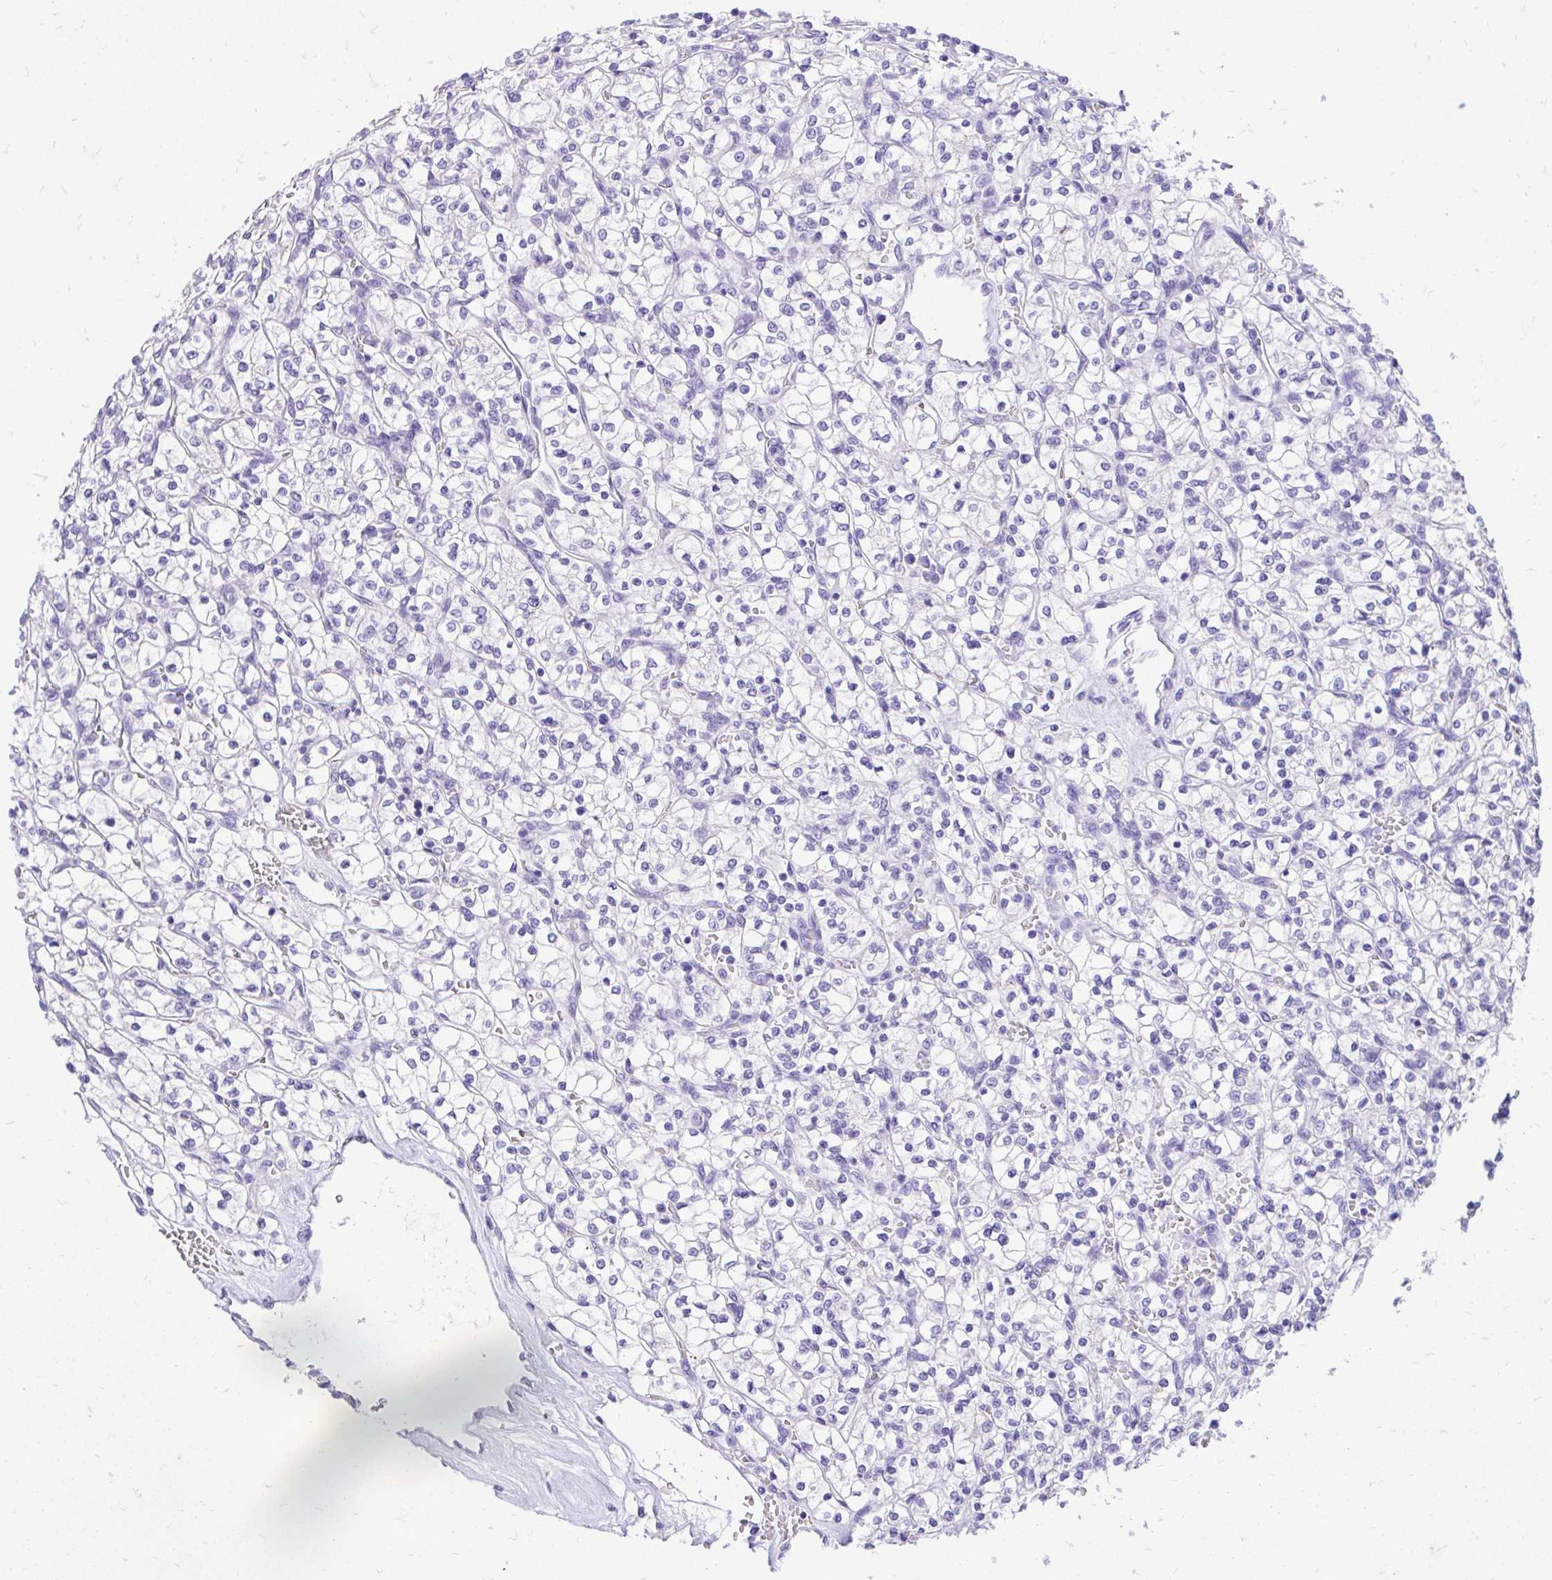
{"staining": {"intensity": "negative", "quantity": "none", "location": "none"}, "tissue": "renal cancer", "cell_type": "Tumor cells", "image_type": "cancer", "snomed": [{"axis": "morphology", "description": "Adenocarcinoma, NOS"}, {"axis": "topography", "description": "Kidney"}], "caption": "Immunohistochemical staining of human renal cancer reveals no significant staining in tumor cells.", "gene": "MON1A", "patient": {"sex": "female", "age": 64}}